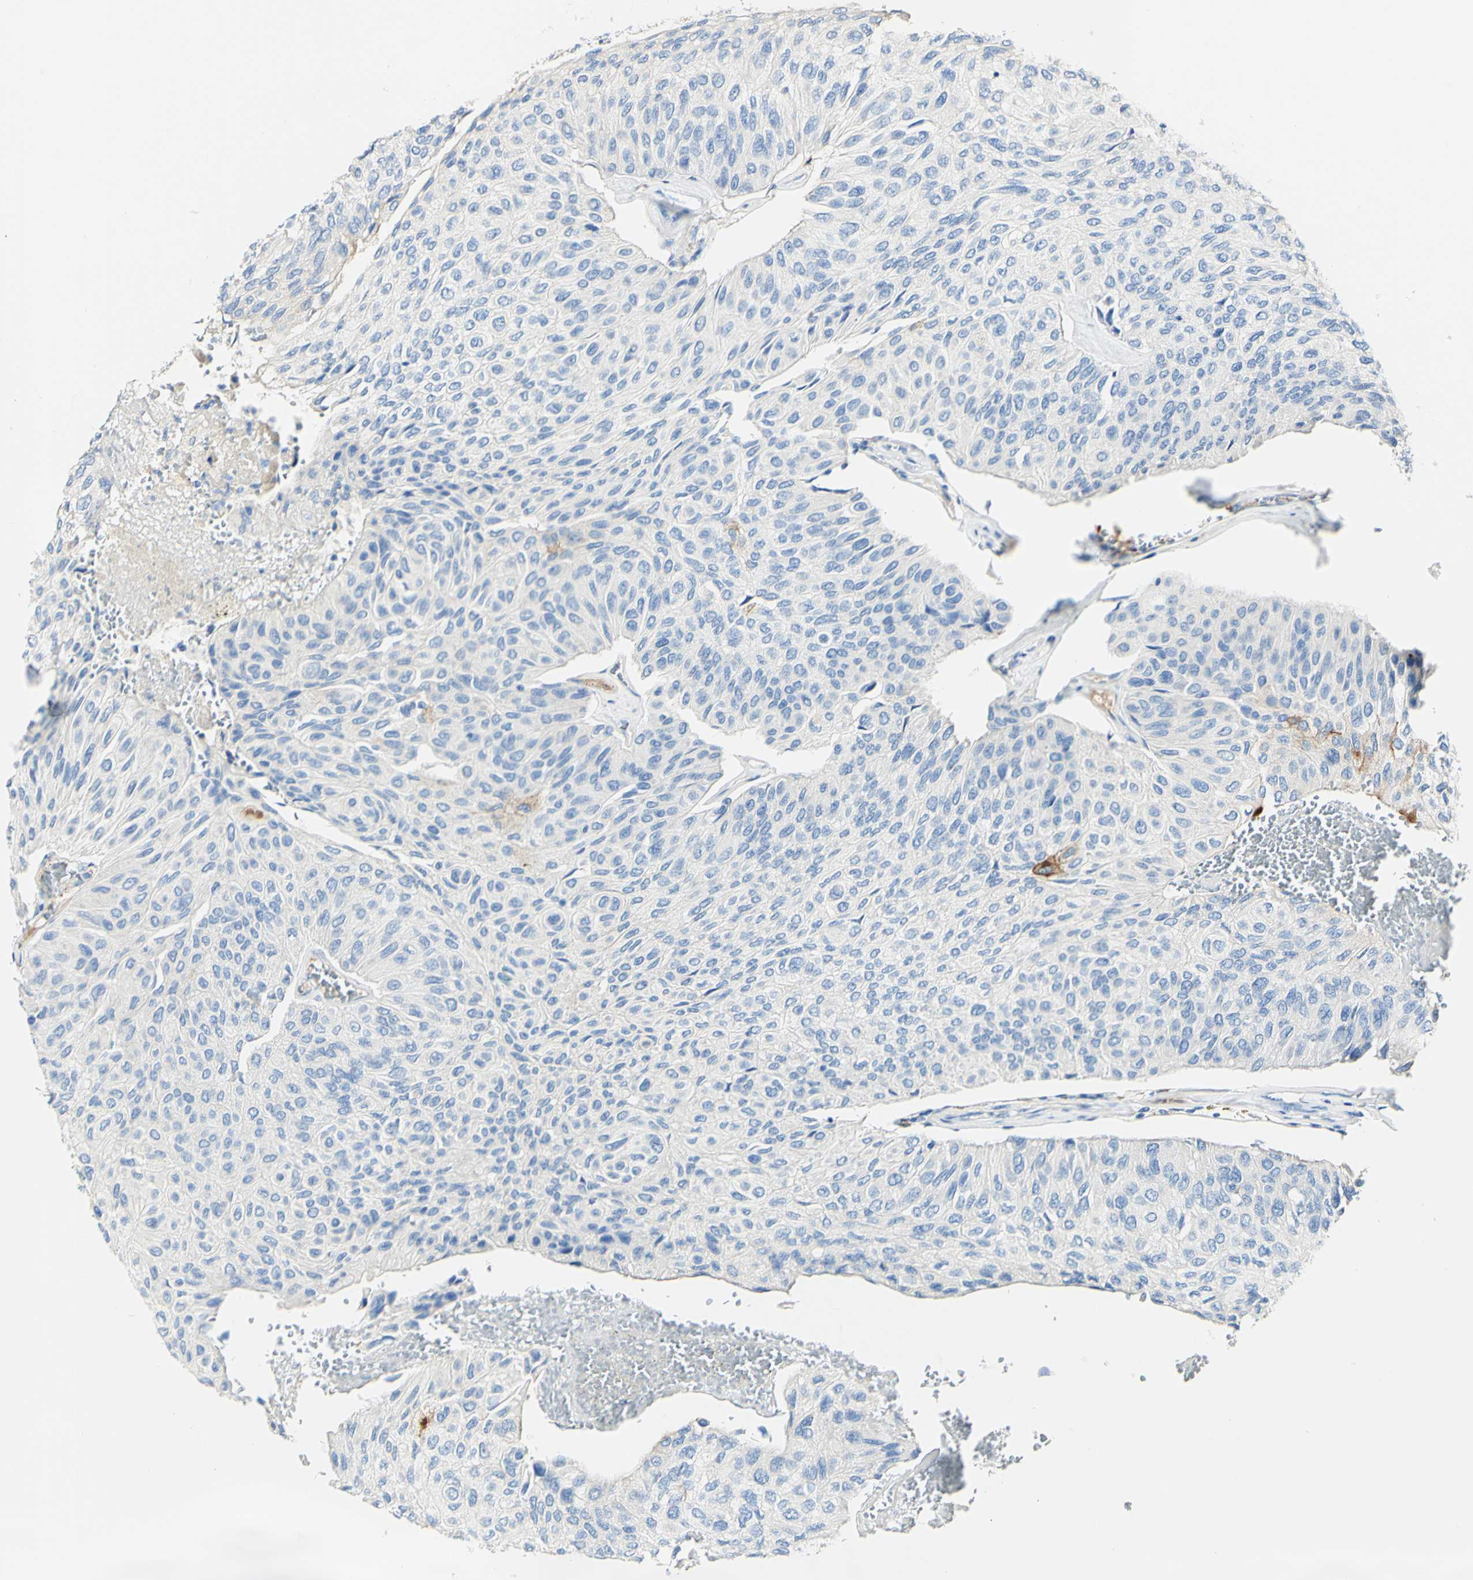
{"staining": {"intensity": "negative", "quantity": "none", "location": "none"}, "tissue": "urothelial cancer", "cell_type": "Tumor cells", "image_type": "cancer", "snomed": [{"axis": "morphology", "description": "Urothelial carcinoma, High grade"}, {"axis": "topography", "description": "Urinary bladder"}], "caption": "A micrograph of human urothelial cancer is negative for staining in tumor cells.", "gene": "PIGR", "patient": {"sex": "male", "age": 66}}